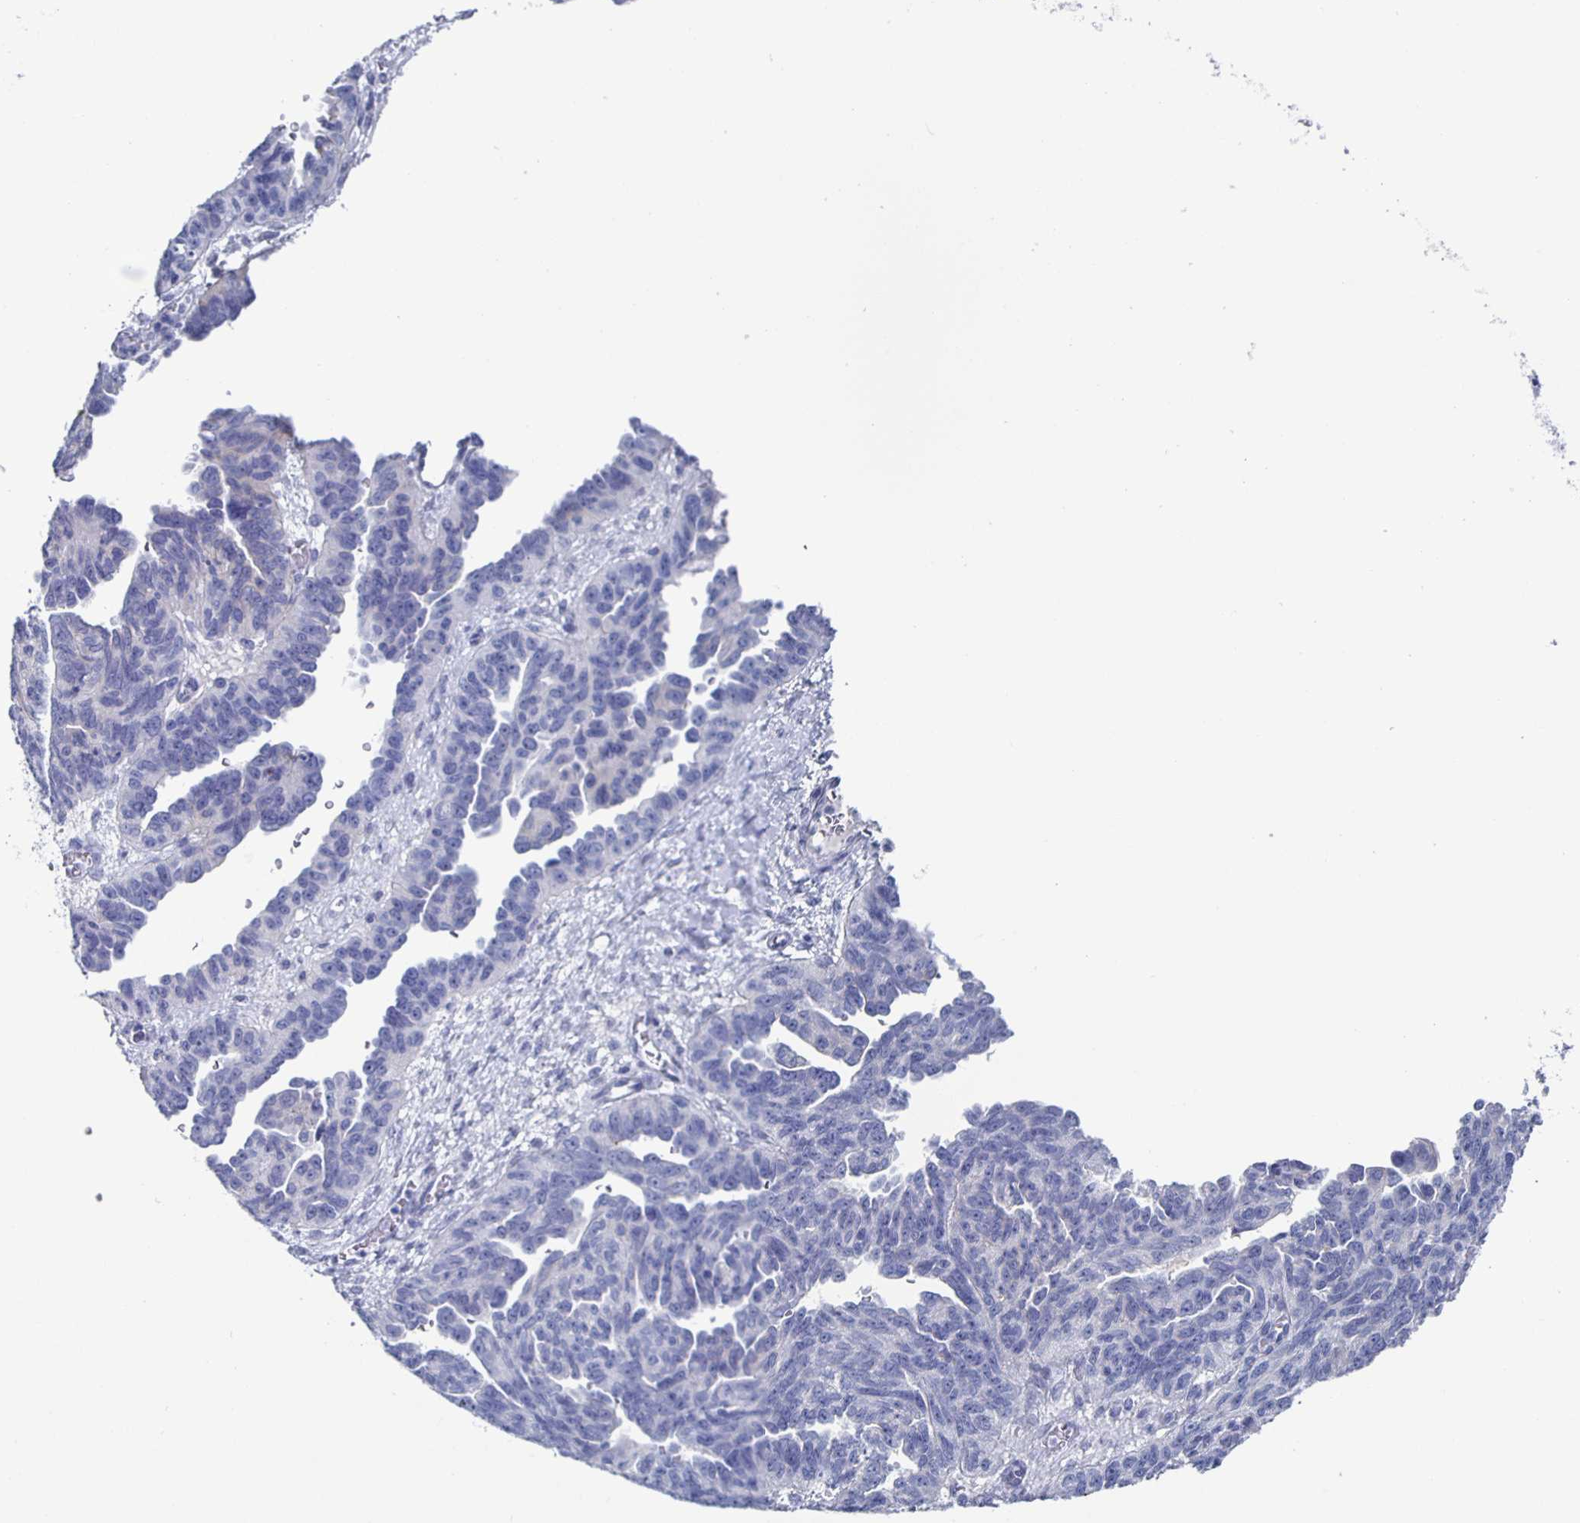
{"staining": {"intensity": "negative", "quantity": "none", "location": "none"}, "tissue": "ovarian cancer", "cell_type": "Tumor cells", "image_type": "cancer", "snomed": [{"axis": "morphology", "description": "Cystadenocarcinoma, serous, NOS"}, {"axis": "topography", "description": "Ovary"}], "caption": "A photomicrograph of serous cystadenocarcinoma (ovarian) stained for a protein exhibits no brown staining in tumor cells. (IHC, brightfield microscopy, high magnification).", "gene": "CCDC17", "patient": {"sex": "female", "age": 64}}